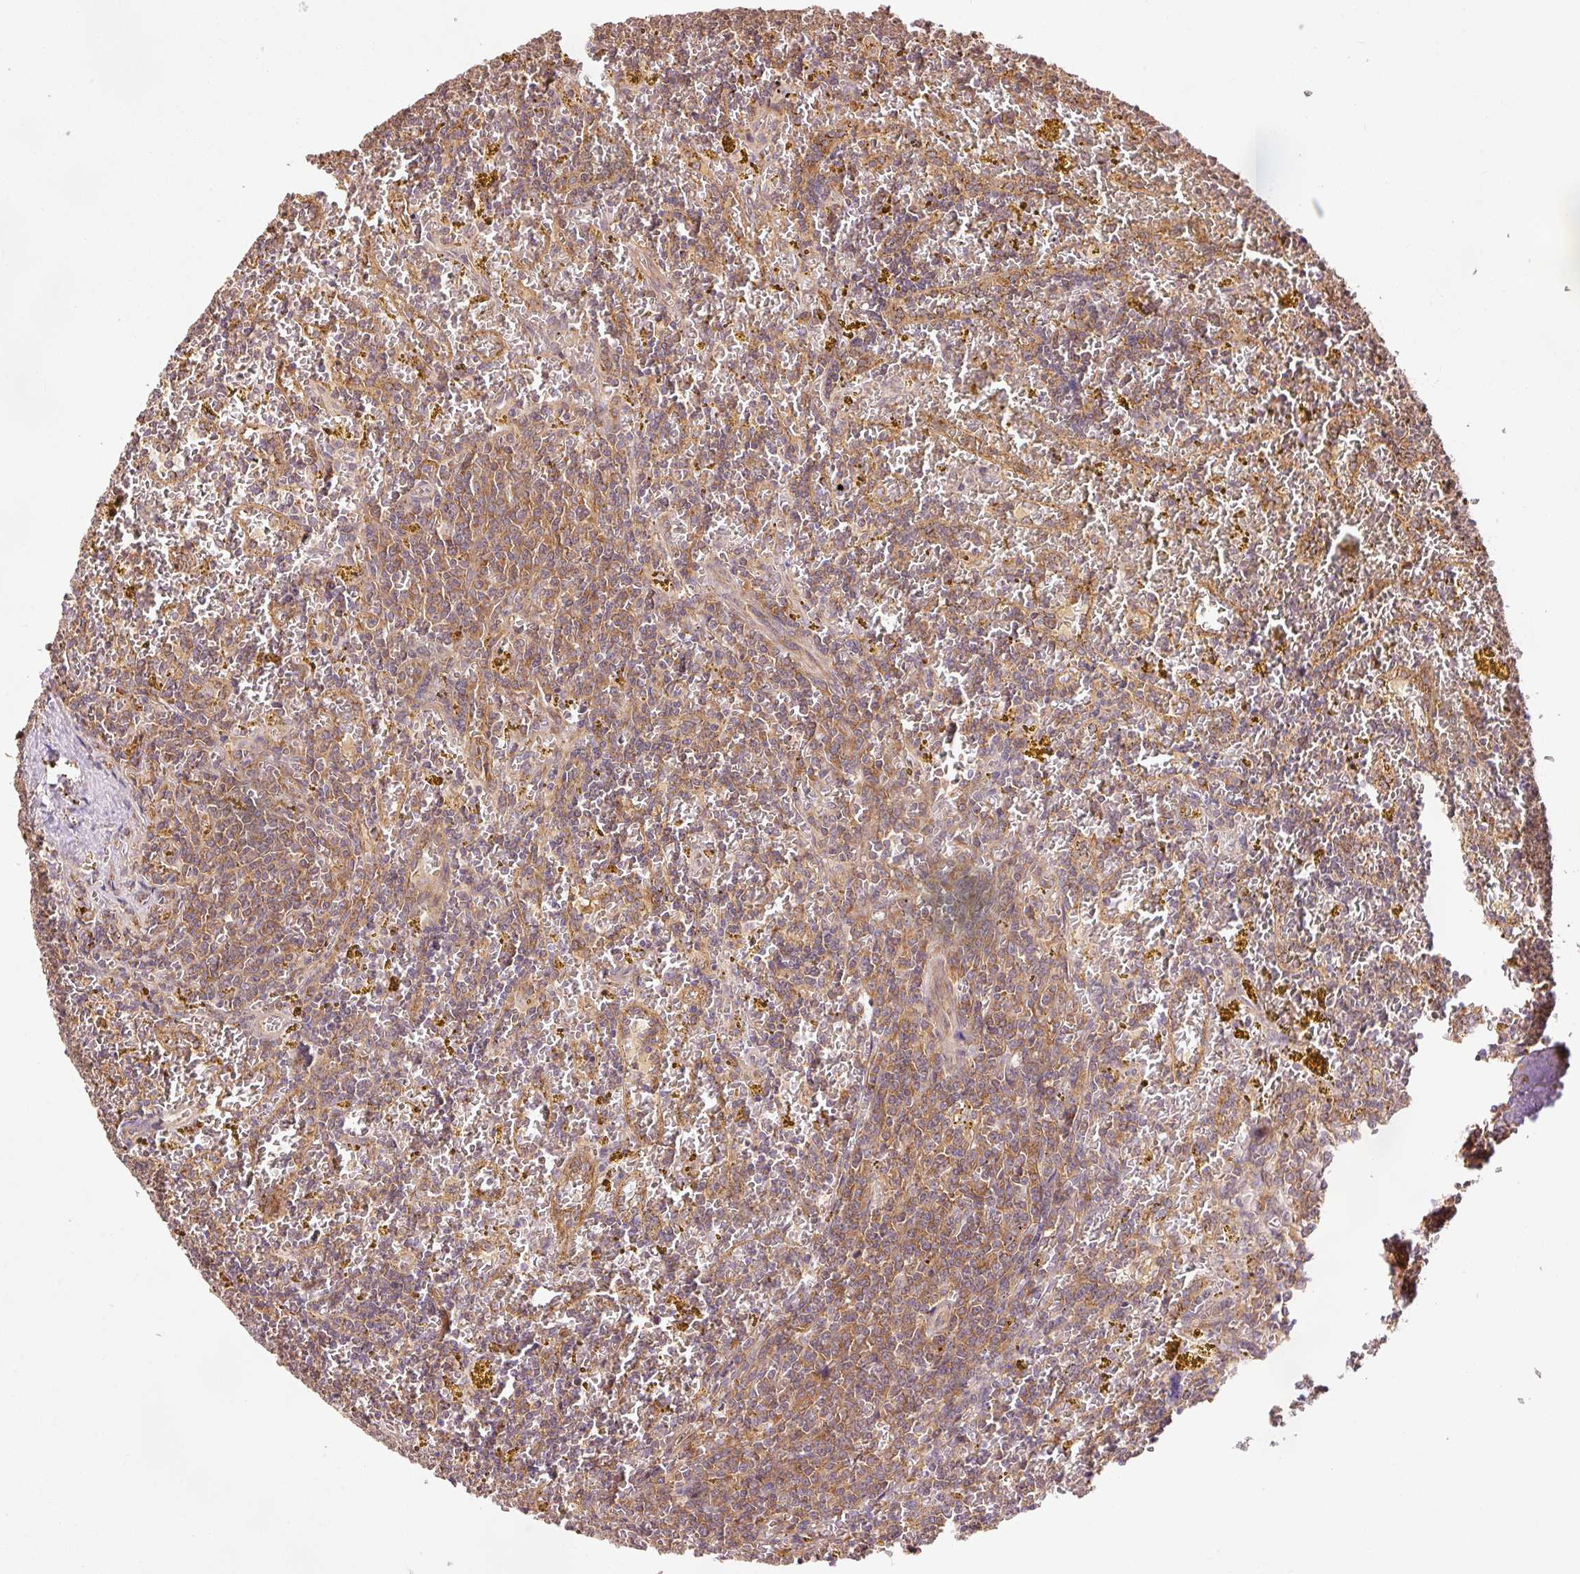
{"staining": {"intensity": "moderate", "quantity": ">75%", "location": "cytoplasmic/membranous"}, "tissue": "lymphoma", "cell_type": "Tumor cells", "image_type": "cancer", "snomed": [{"axis": "morphology", "description": "Malignant lymphoma, non-Hodgkin's type, Low grade"}, {"axis": "topography", "description": "Spleen"}, {"axis": "topography", "description": "Lymph node"}], "caption": "Low-grade malignant lymphoma, non-Hodgkin's type was stained to show a protein in brown. There is medium levels of moderate cytoplasmic/membranous expression in approximately >75% of tumor cells.", "gene": "PDAP1", "patient": {"sex": "female", "age": 66}}